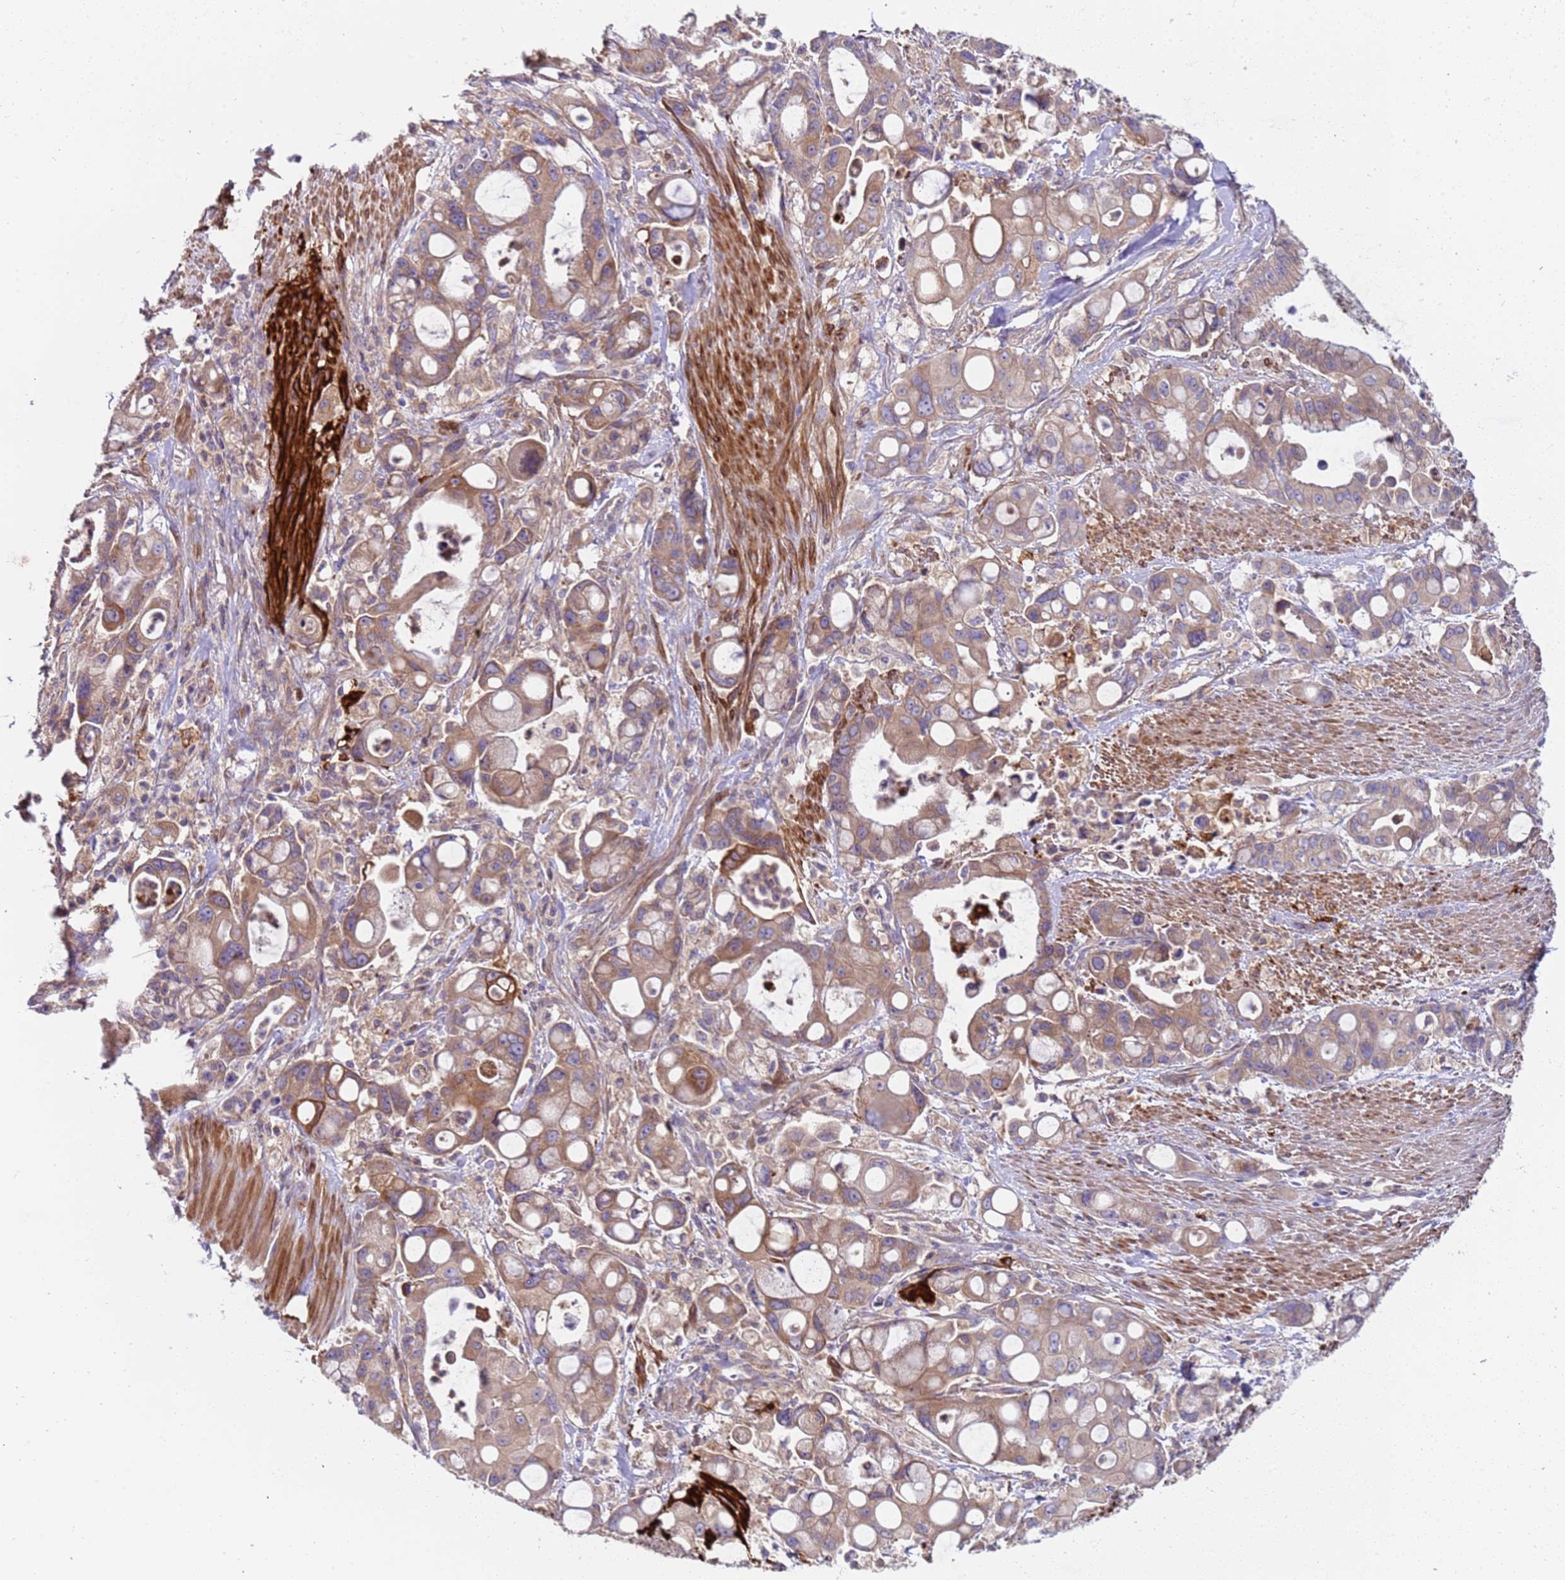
{"staining": {"intensity": "moderate", "quantity": ">75%", "location": "cytoplasmic/membranous"}, "tissue": "pancreatic cancer", "cell_type": "Tumor cells", "image_type": "cancer", "snomed": [{"axis": "morphology", "description": "Adenocarcinoma, NOS"}, {"axis": "topography", "description": "Pancreas"}], "caption": "Immunohistochemistry image of neoplastic tissue: pancreatic adenocarcinoma stained using immunohistochemistry displays medium levels of moderate protein expression localized specifically in the cytoplasmic/membranous of tumor cells, appearing as a cytoplasmic/membranous brown color.", "gene": "PAQR7", "patient": {"sex": "male", "age": 68}}